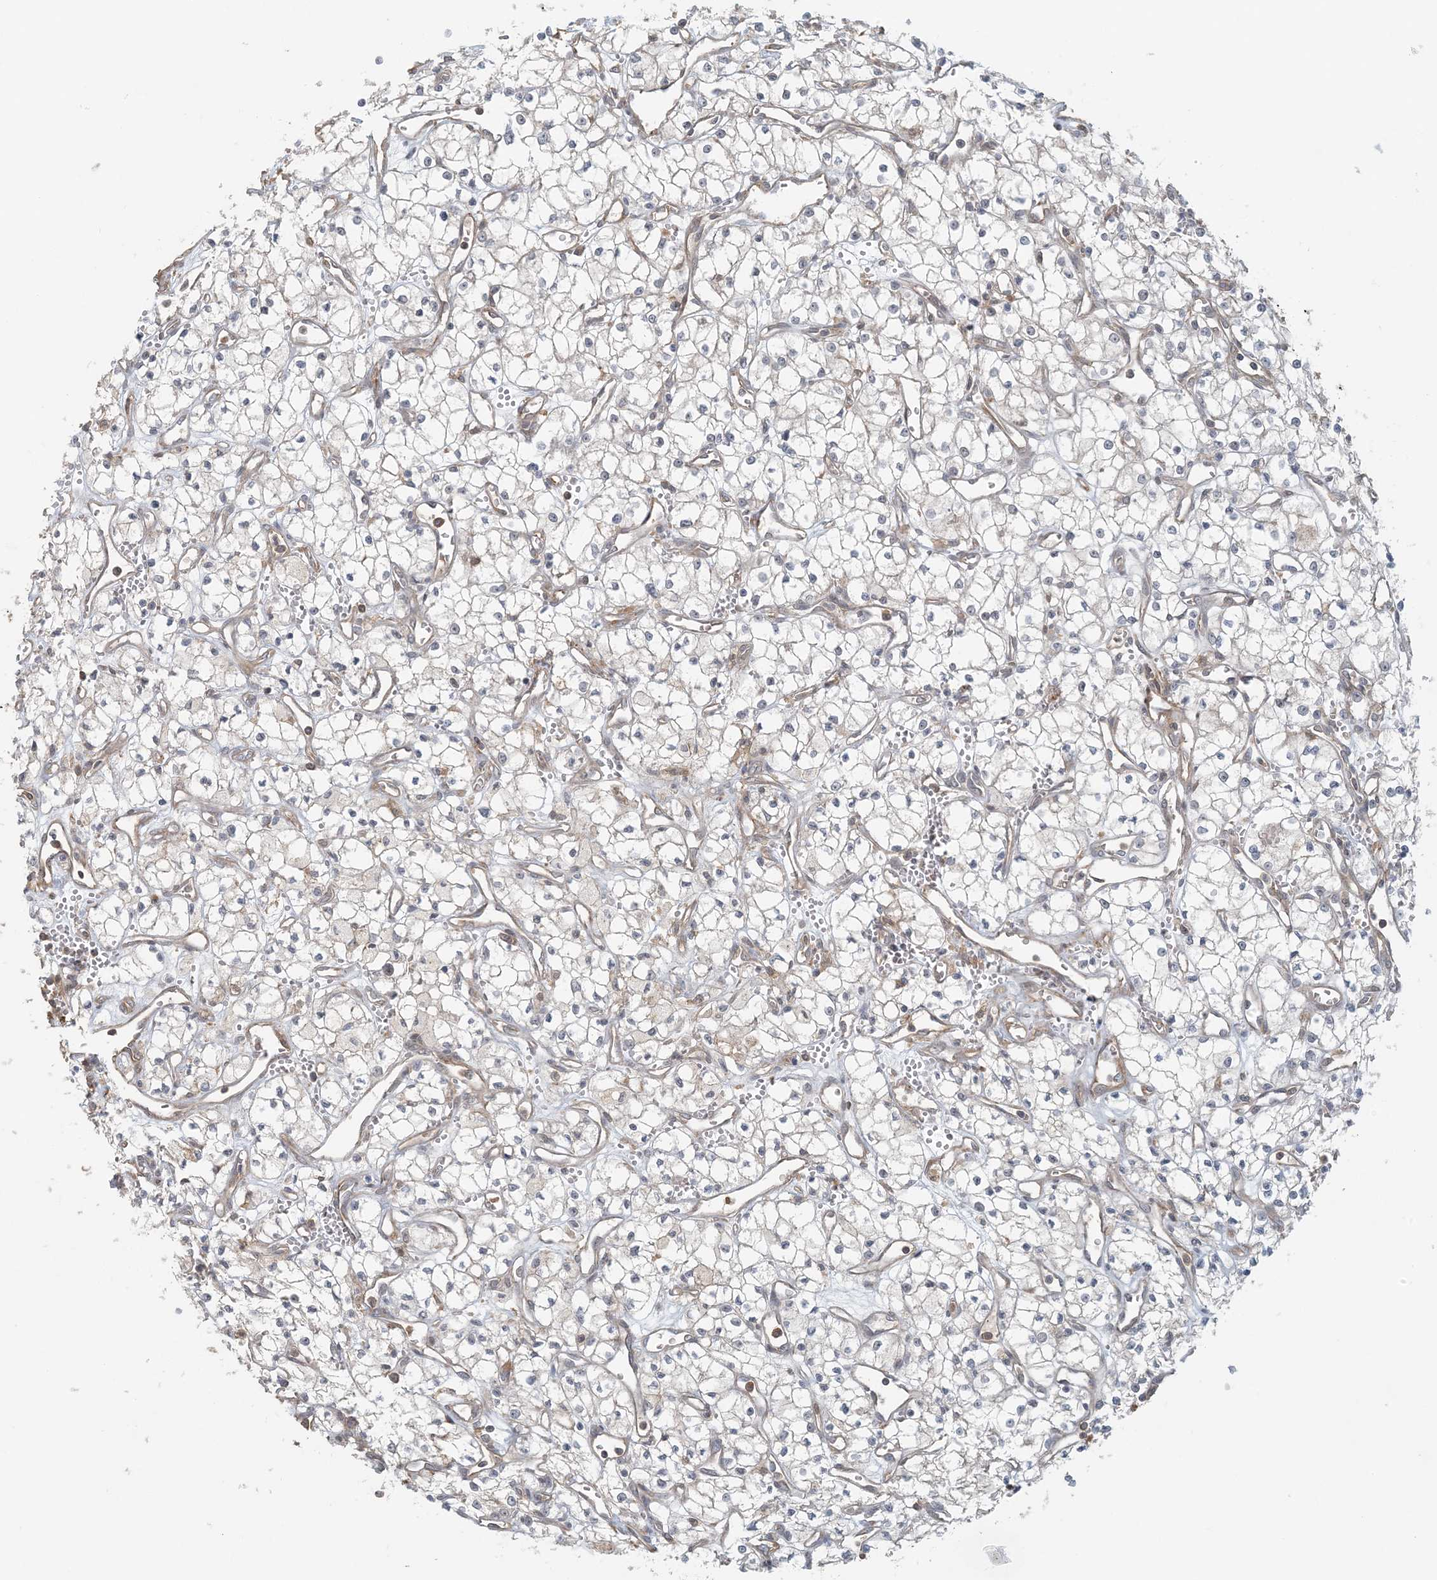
{"staining": {"intensity": "negative", "quantity": "none", "location": "none"}, "tissue": "renal cancer", "cell_type": "Tumor cells", "image_type": "cancer", "snomed": [{"axis": "morphology", "description": "Adenocarcinoma, NOS"}, {"axis": "topography", "description": "Kidney"}], "caption": "Immunohistochemistry photomicrograph of neoplastic tissue: human renal cancer (adenocarcinoma) stained with DAB (3,3'-diaminobenzidine) demonstrates no significant protein expression in tumor cells.", "gene": "OBI1", "patient": {"sex": "male", "age": 59}}